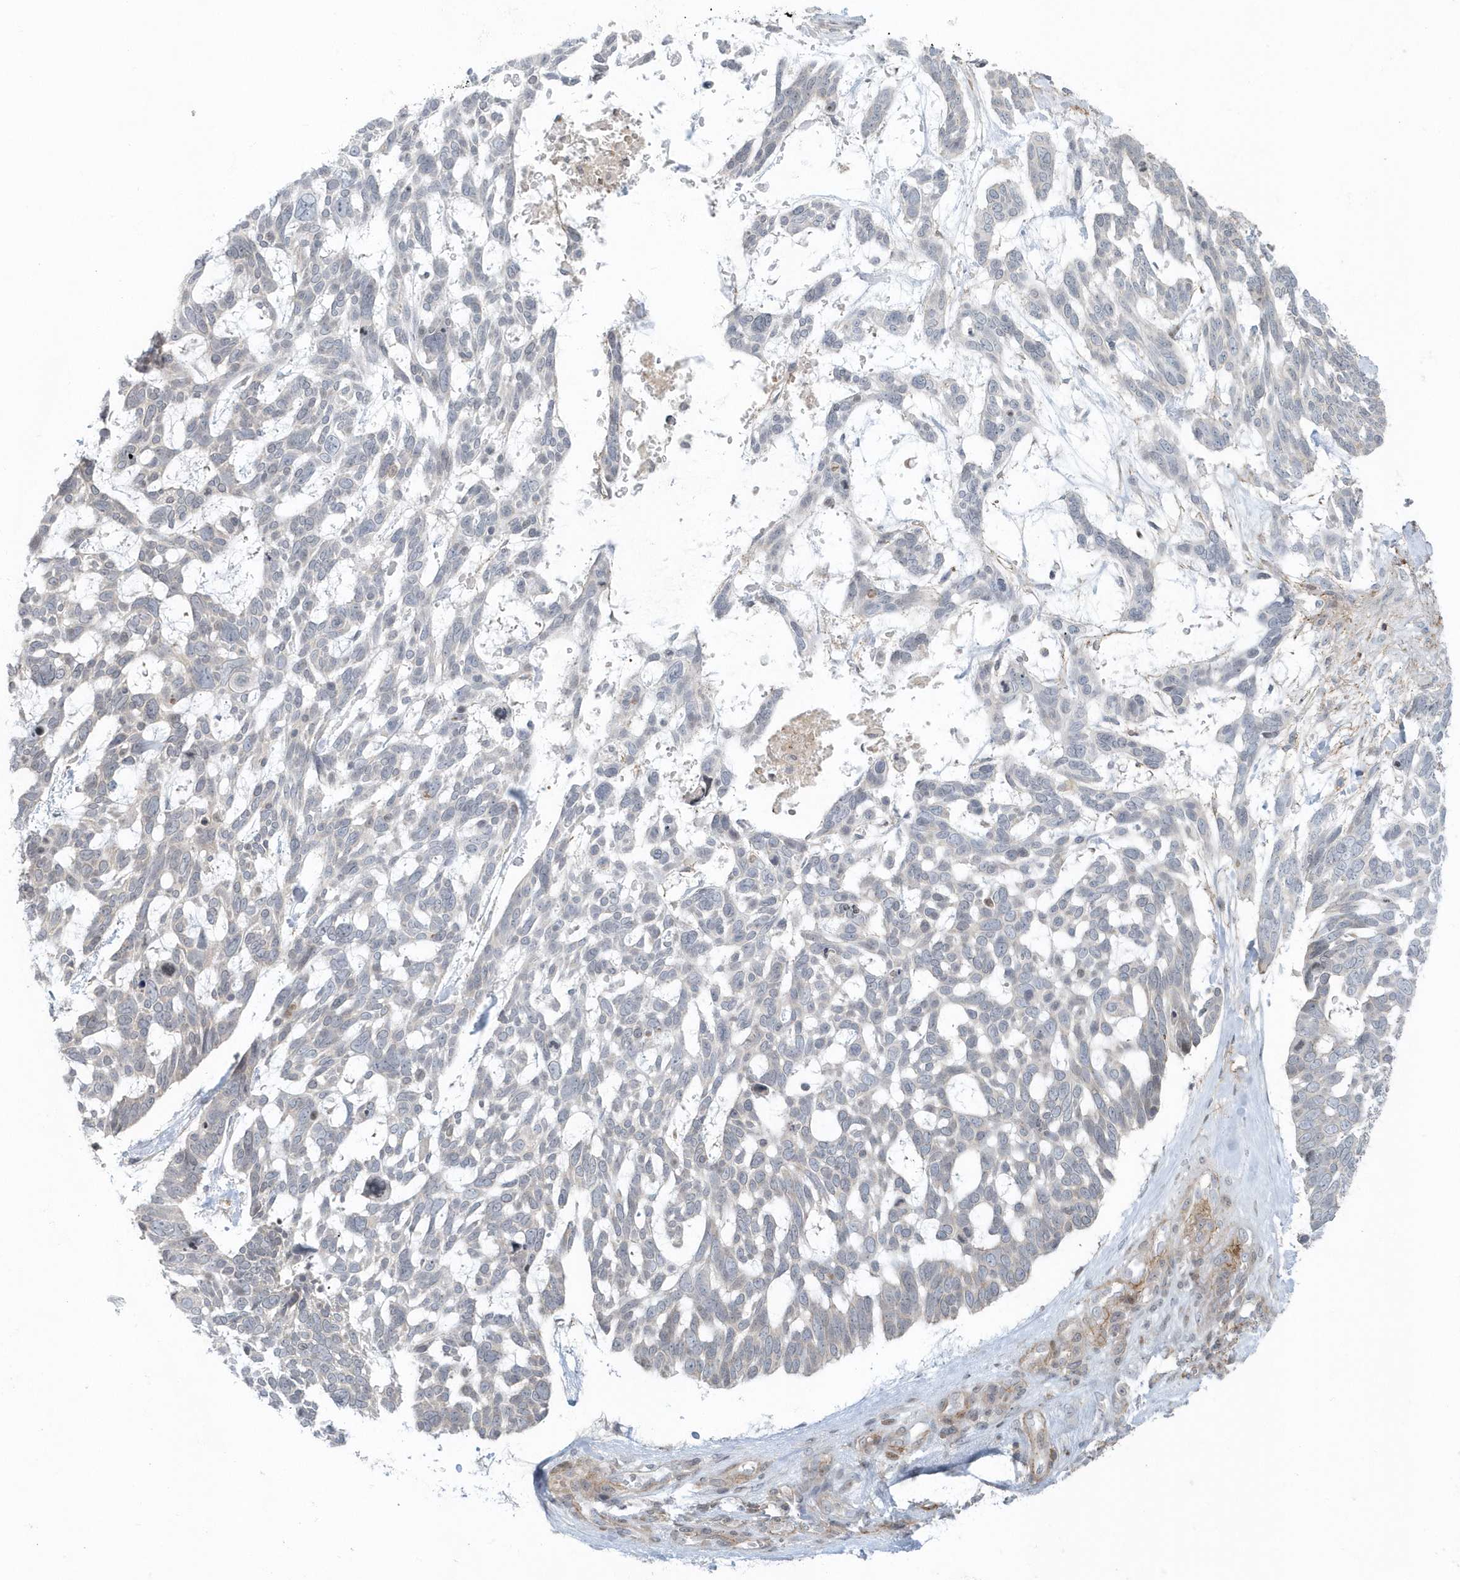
{"staining": {"intensity": "negative", "quantity": "none", "location": "none"}, "tissue": "skin cancer", "cell_type": "Tumor cells", "image_type": "cancer", "snomed": [{"axis": "morphology", "description": "Basal cell carcinoma"}, {"axis": "topography", "description": "Skin"}], "caption": "Tumor cells are negative for brown protein staining in basal cell carcinoma (skin).", "gene": "CACNB2", "patient": {"sex": "male", "age": 88}}